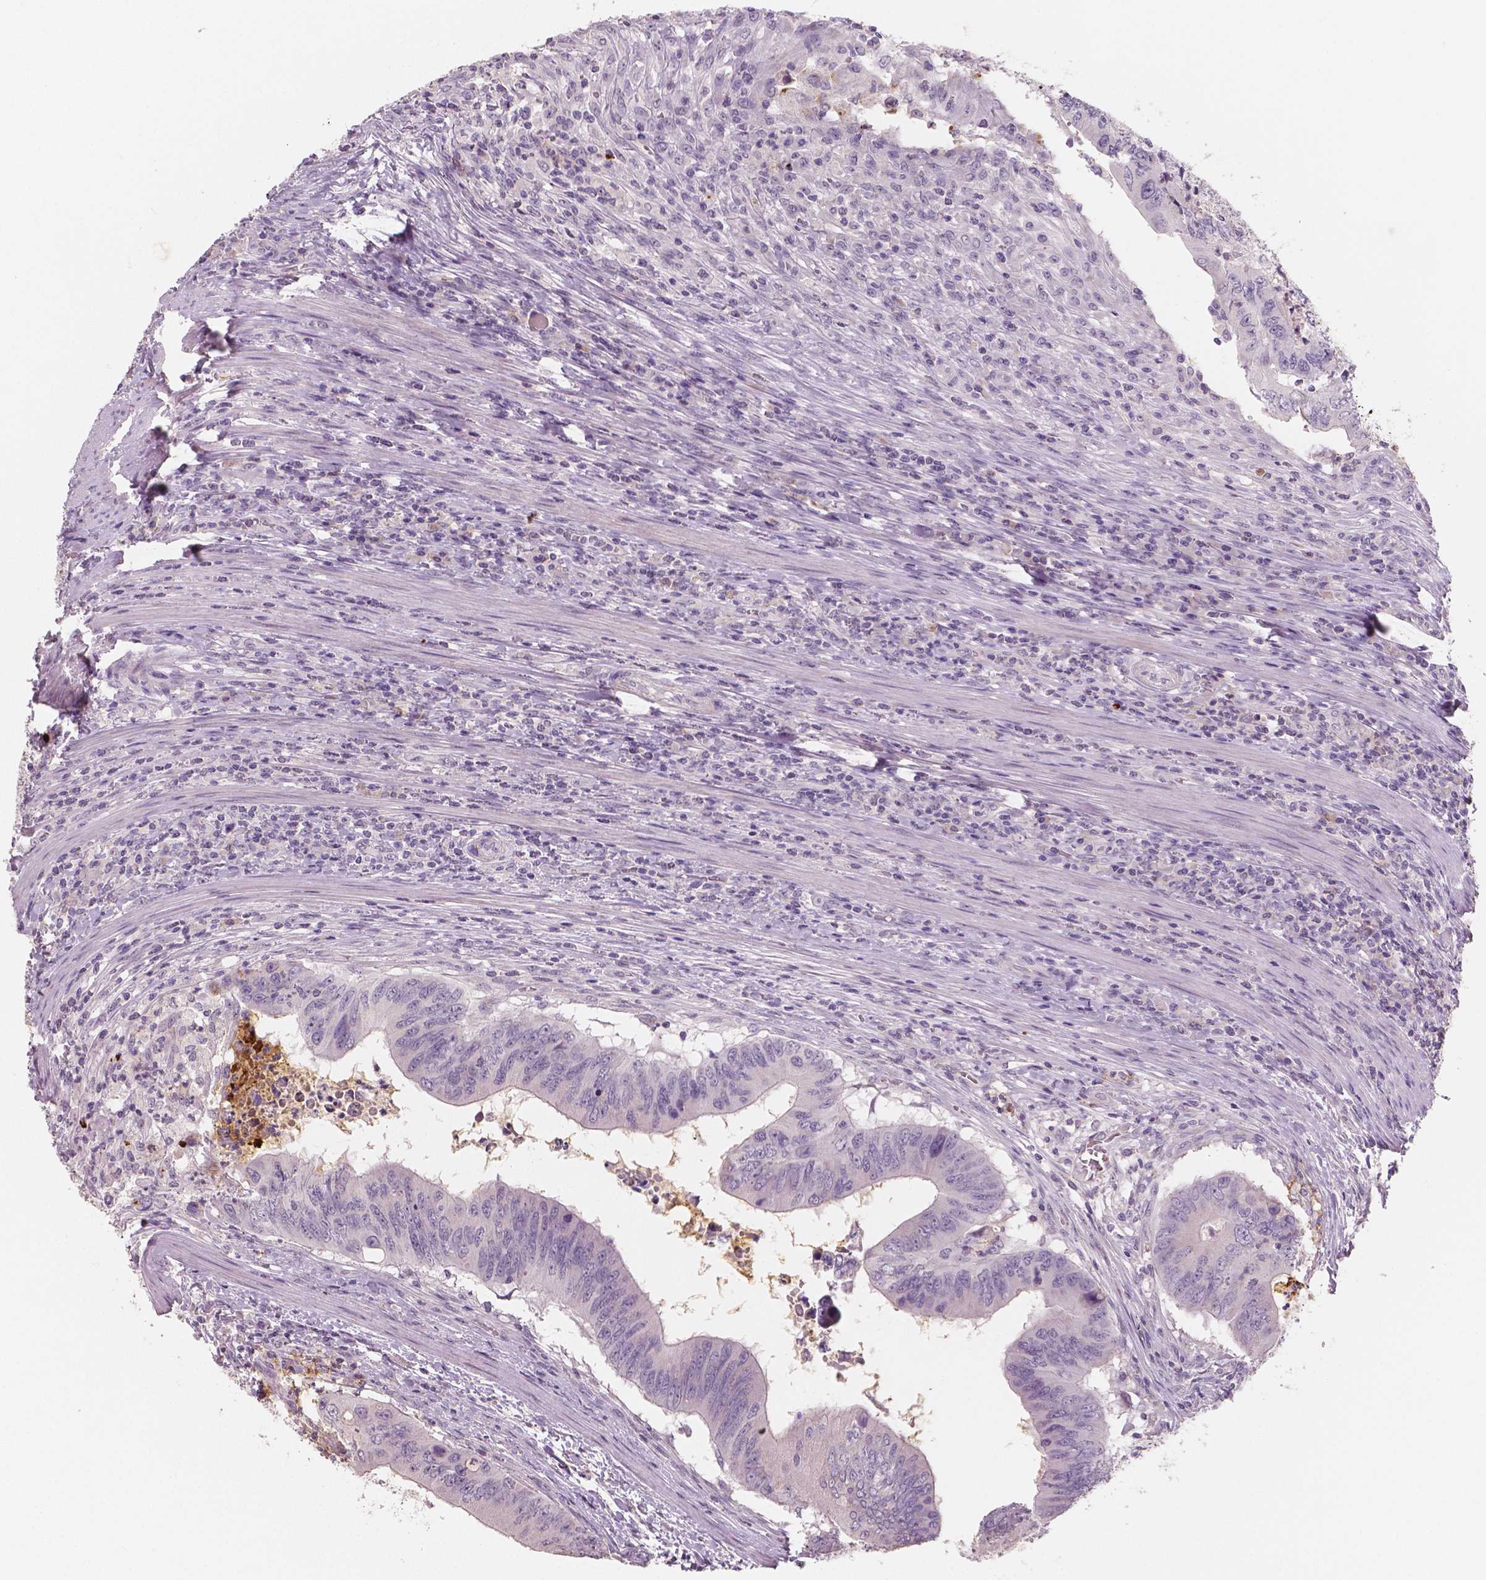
{"staining": {"intensity": "negative", "quantity": "none", "location": "none"}, "tissue": "colorectal cancer", "cell_type": "Tumor cells", "image_type": "cancer", "snomed": [{"axis": "morphology", "description": "Adenocarcinoma, NOS"}, {"axis": "topography", "description": "Colon"}], "caption": "The micrograph demonstrates no staining of tumor cells in colorectal adenocarcinoma. (DAB immunohistochemistry, high magnification).", "gene": "APOA4", "patient": {"sex": "male", "age": 53}}